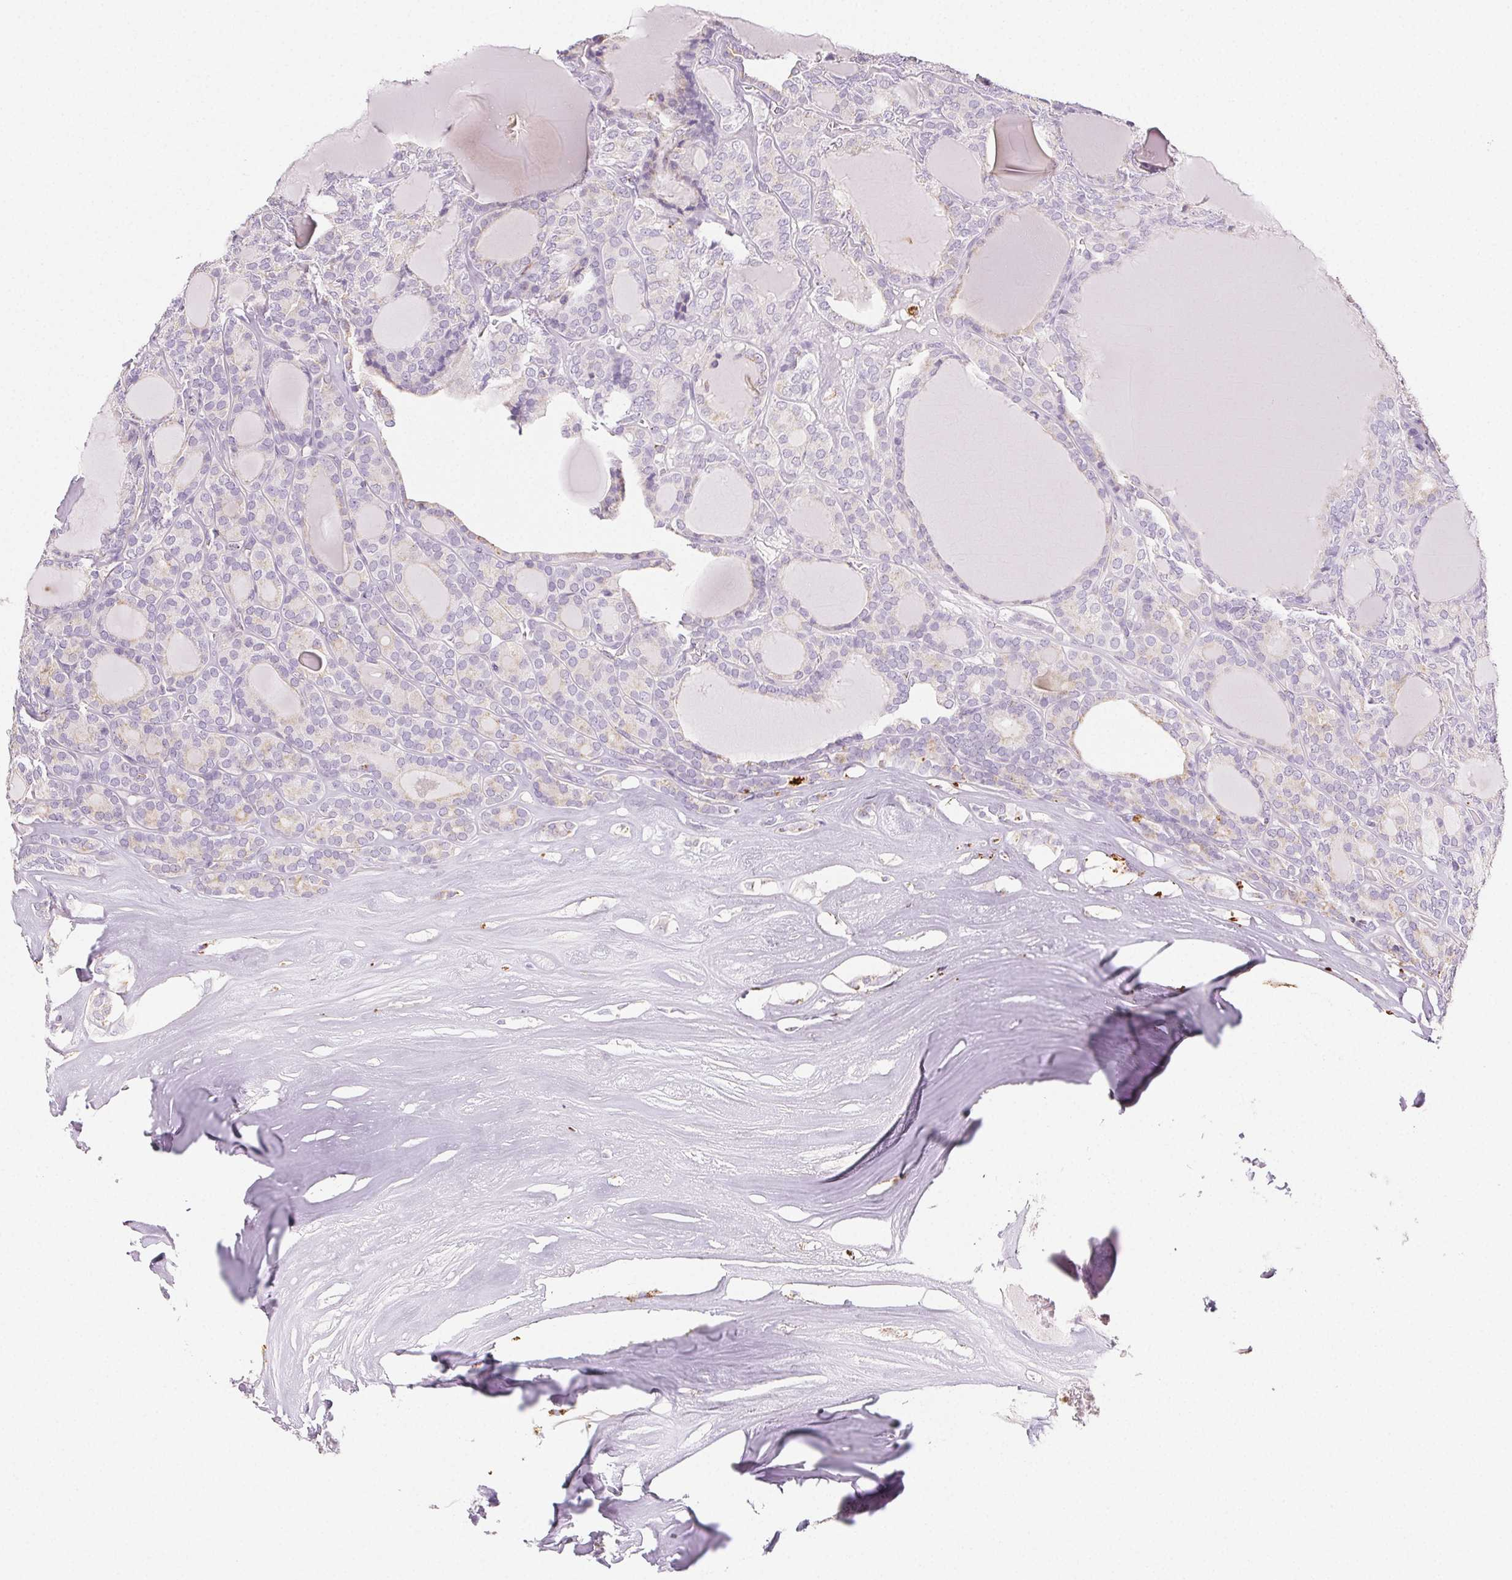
{"staining": {"intensity": "negative", "quantity": "none", "location": "none"}, "tissue": "thyroid cancer", "cell_type": "Tumor cells", "image_type": "cancer", "snomed": [{"axis": "morphology", "description": "Follicular adenoma carcinoma, NOS"}, {"axis": "topography", "description": "Thyroid gland"}], "caption": "Histopathology image shows no protein staining in tumor cells of thyroid follicular adenoma carcinoma tissue. (DAB (3,3'-diaminobenzidine) immunohistochemistry (IHC), high magnification).", "gene": "LIPA", "patient": {"sex": "male", "age": 74}}